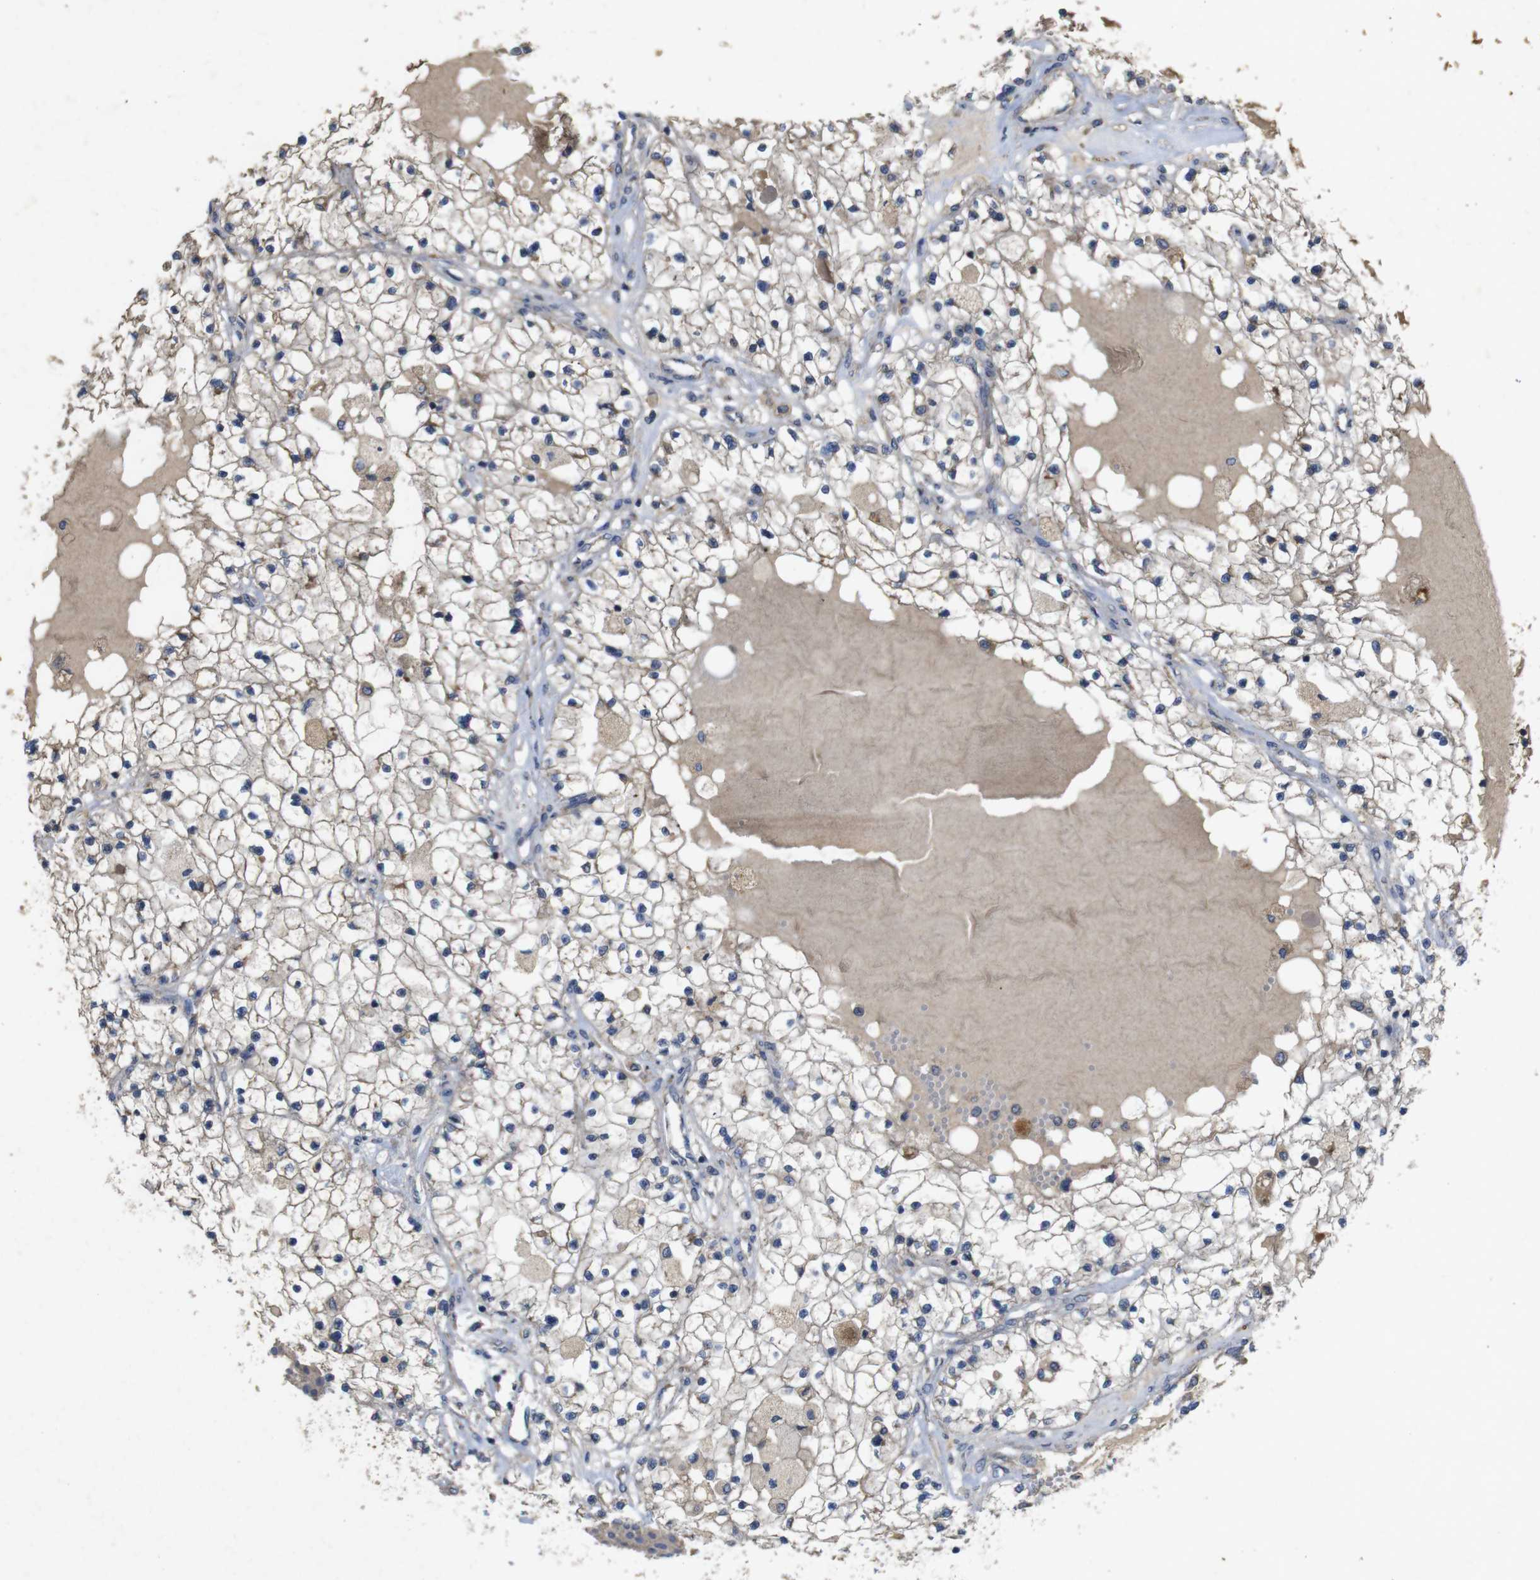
{"staining": {"intensity": "weak", "quantity": ">75%", "location": "cytoplasmic/membranous"}, "tissue": "renal cancer", "cell_type": "Tumor cells", "image_type": "cancer", "snomed": [{"axis": "morphology", "description": "Adenocarcinoma, NOS"}, {"axis": "topography", "description": "Kidney"}], "caption": "Immunohistochemical staining of human adenocarcinoma (renal) displays weak cytoplasmic/membranous protein staining in about >75% of tumor cells. (DAB IHC with brightfield microscopy, high magnification).", "gene": "KCNS3", "patient": {"sex": "male", "age": 68}}